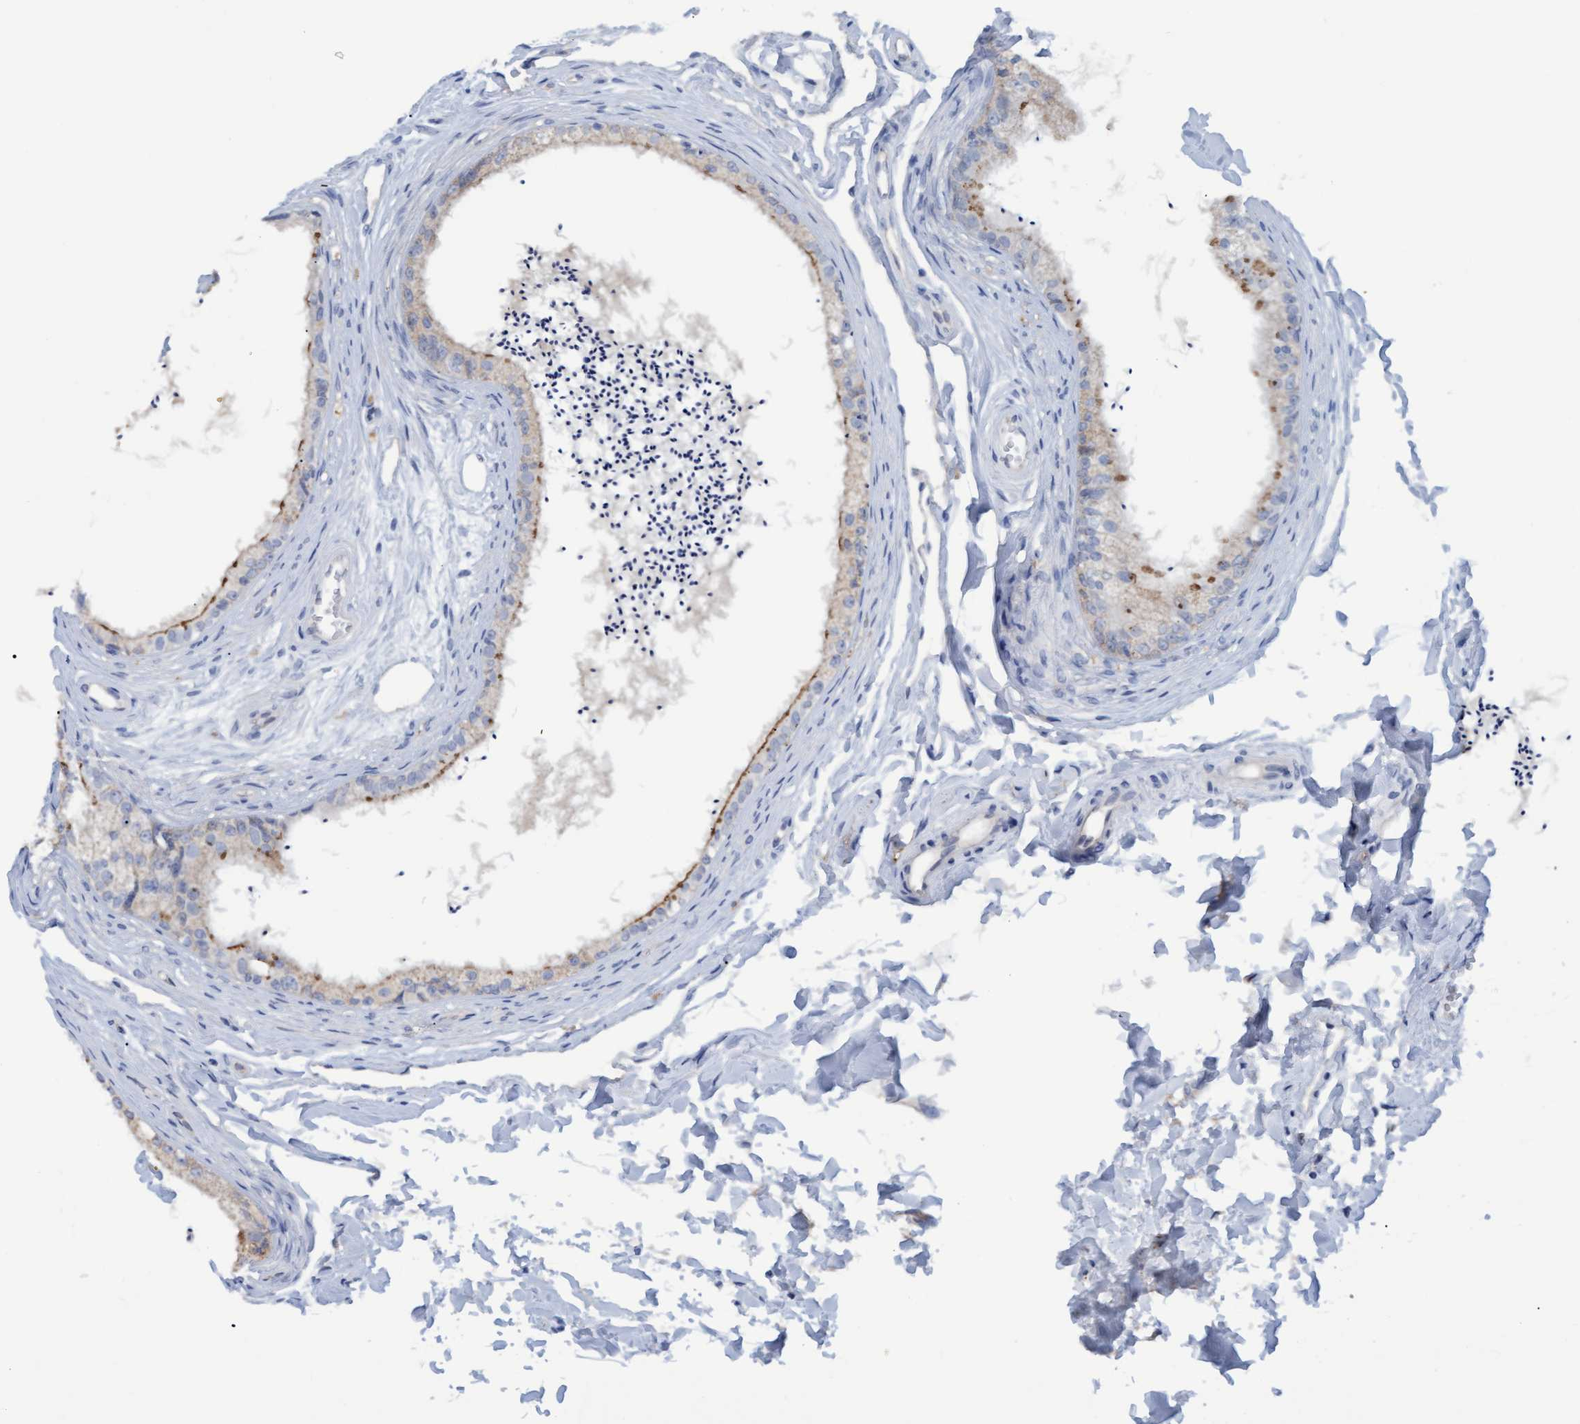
{"staining": {"intensity": "weak", "quantity": "<25%", "location": "cytoplasmic/membranous"}, "tissue": "epididymis", "cell_type": "Glandular cells", "image_type": "normal", "snomed": [{"axis": "morphology", "description": "Normal tissue, NOS"}, {"axis": "topography", "description": "Epididymis"}], "caption": "IHC micrograph of unremarkable epididymis stained for a protein (brown), which shows no expression in glandular cells.", "gene": "STXBP1", "patient": {"sex": "male", "age": 56}}